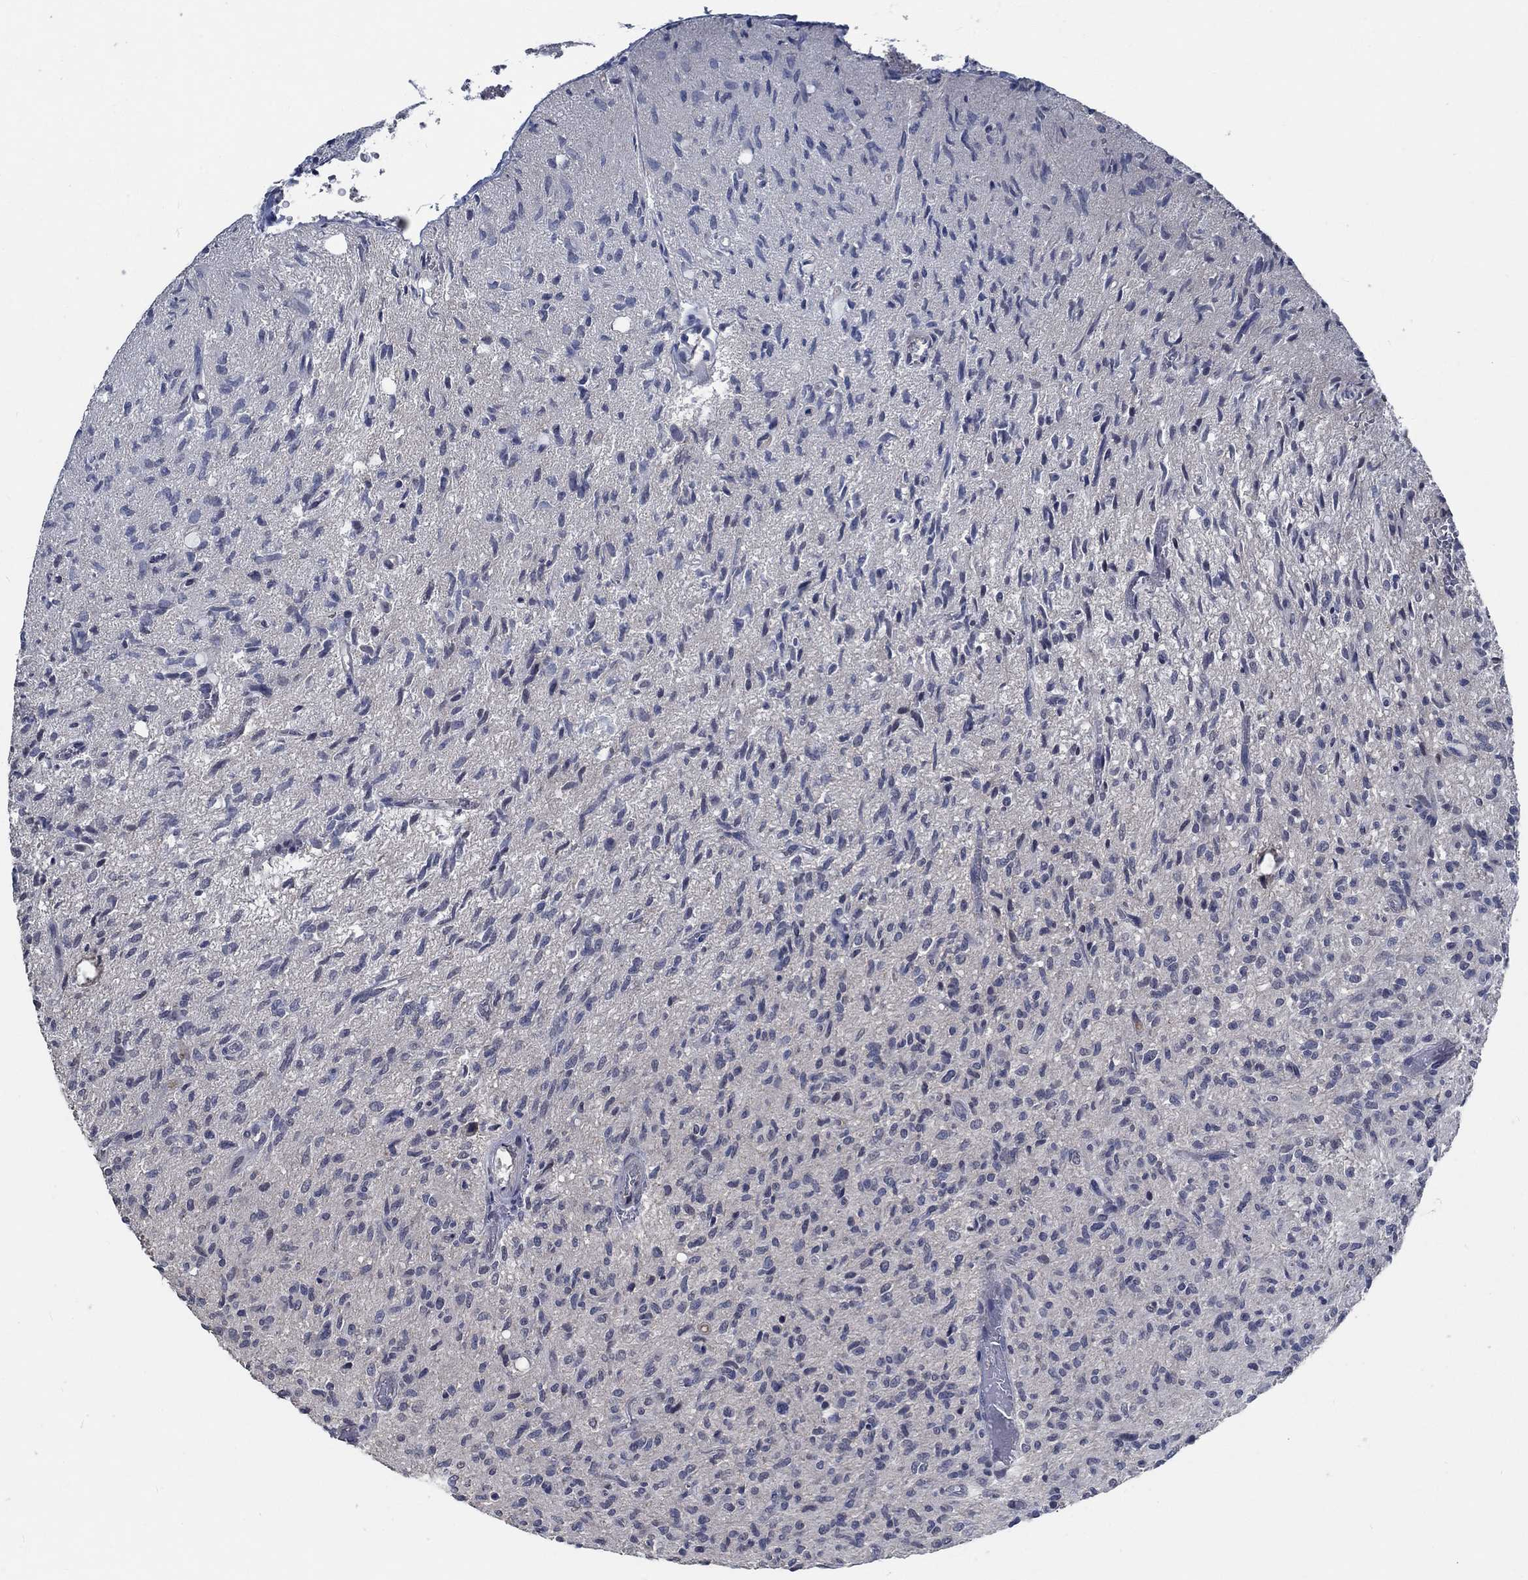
{"staining": {"intensity": "negative", "quantity": "none", "location": "none"}, "tissue": "glioma", "cell_type": "Tumor cells", "image_type": "cancer", "snomed": [{"axis": "morphology", "description": "Glioma, malignant, High grade"}, {"axis": "topography", "description": "Brain"}], "caption": "DAB (3,3'-diaminobenzidine) immunohistochemical staining of human high-grade glioma (malignant) demonstrates no significant expression in tumor cells. The staining was performed using DAB to visualize the protein expression in brown, while the nuclei were stained in blue with hematoxylin (Magnification: 20x).", "gene": "OBSCN", "patient": {"sex": "male", "age": 64}}